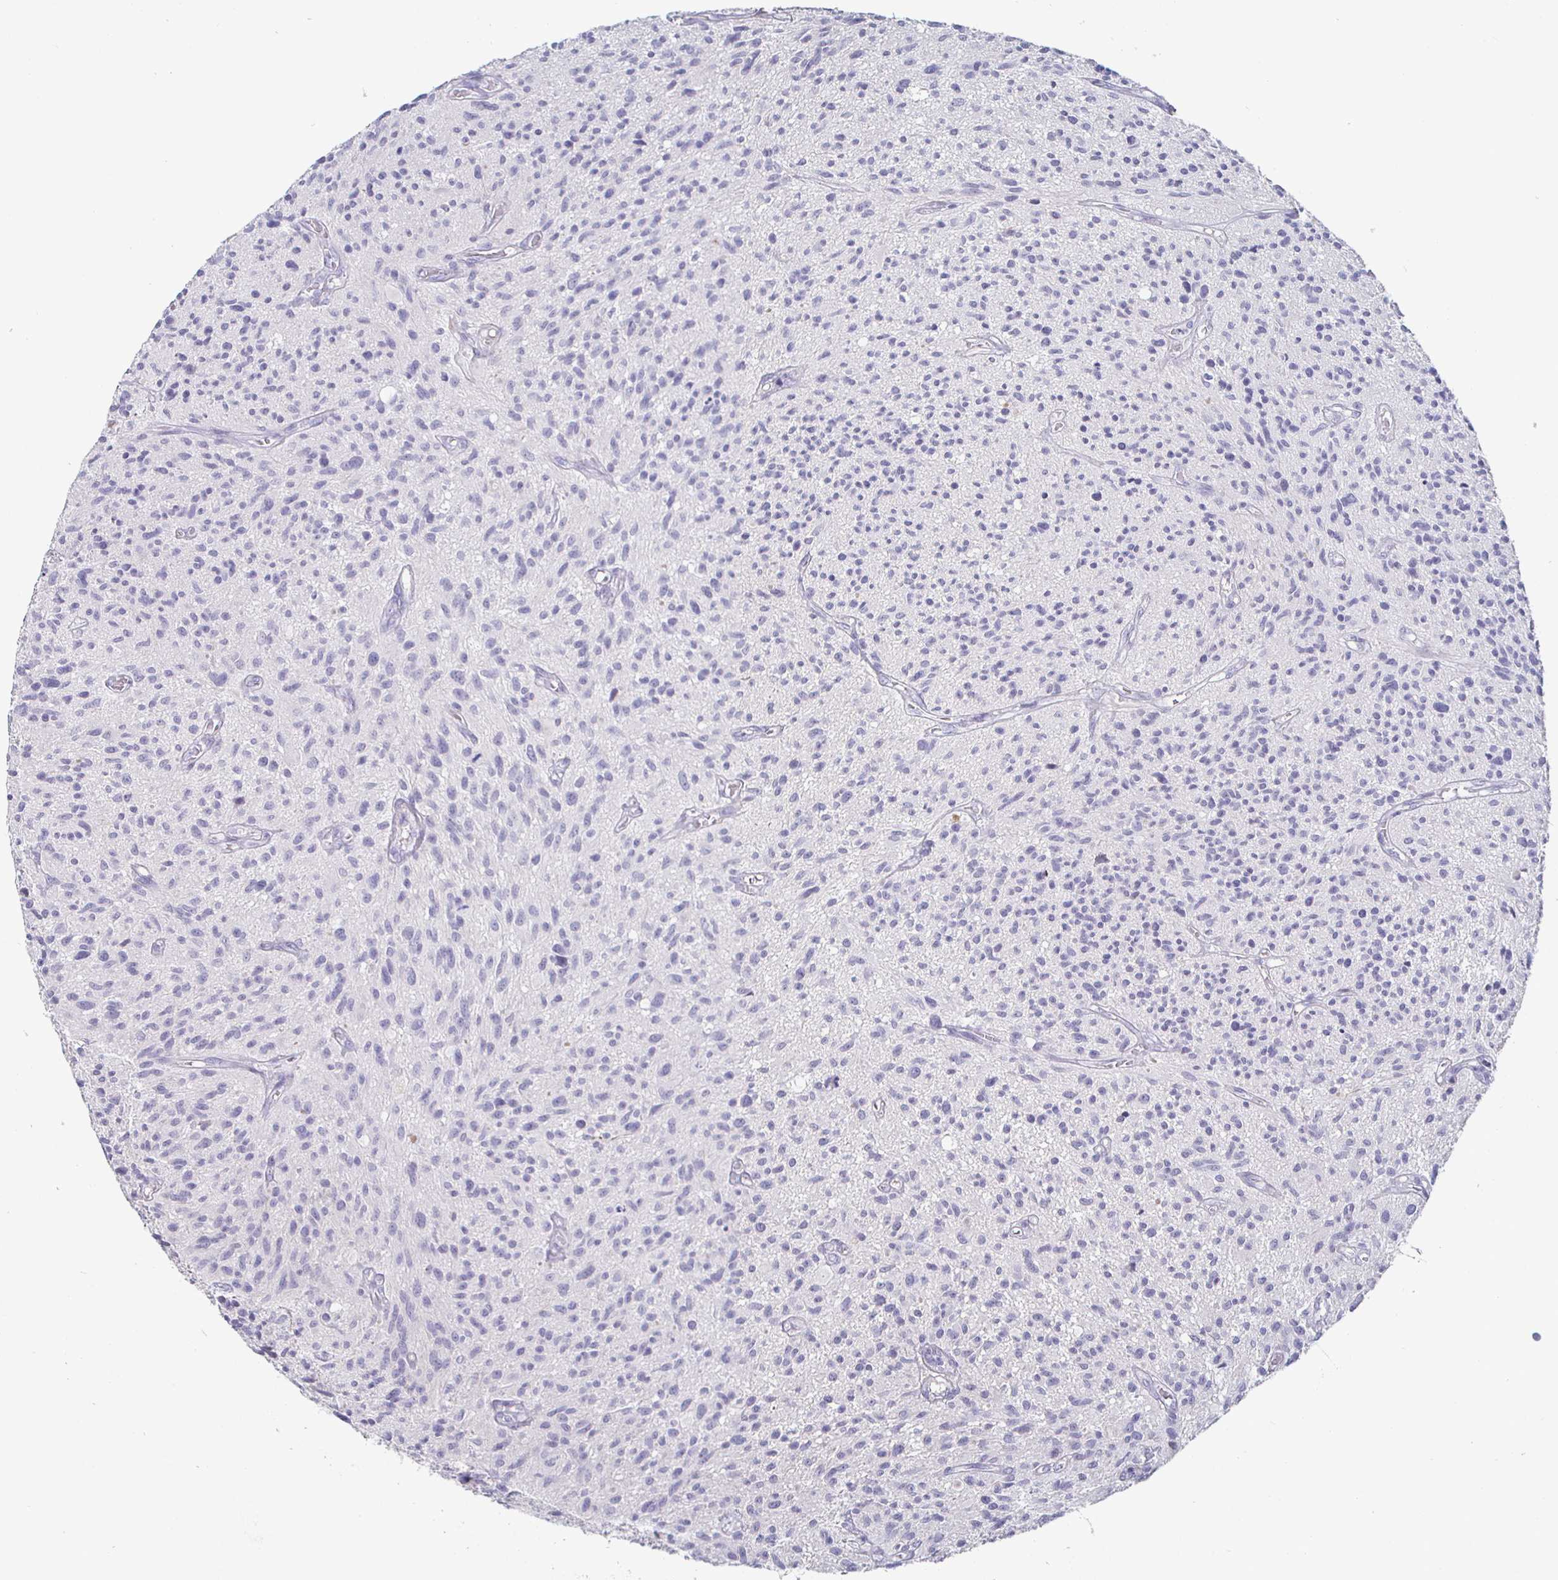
{"staining": {"intensity": "negative", "quantity": "none", "location": "none"}, "tissue": "glioma", "cell_type": "Tumor cells", "image_type": "cancer", "snomed": [{"axis": "morphology", "description": "Glioma, malignant, High grade"}, {"axis": "topography", "description": "Brain"}], "caption": "High magnification brightfield microscopy of glioma stained with DAB (3,3'-diaminobenzidine) (brown) and counterstained with hematoxylin (blue): tumor cells show no significant positivity.", "gene": "ENPP1", "patient": {"sex": "male", "age": 75}}